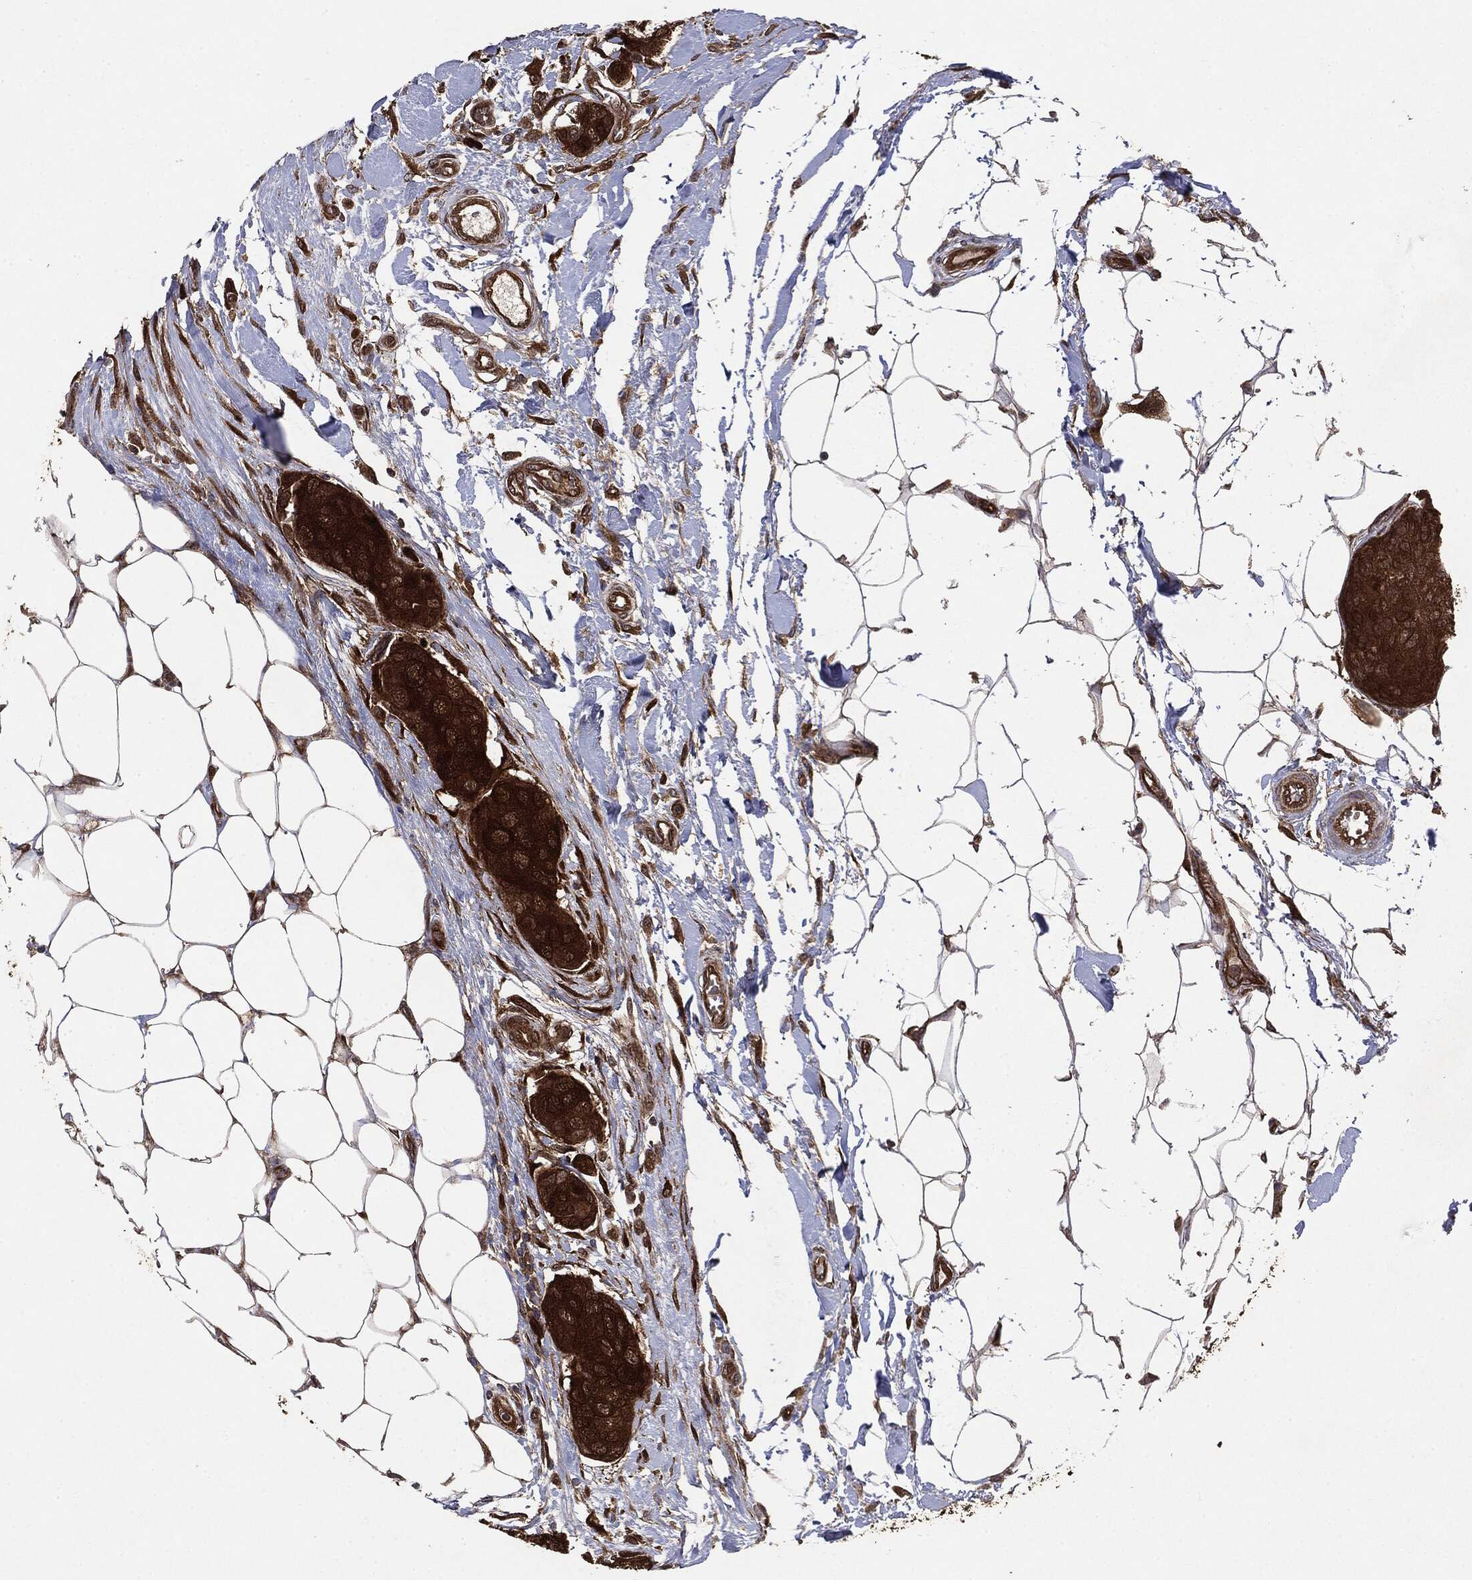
{"staining": {"intensity": "strong", "quantity": ">75%", "location": "cytoplasmic/membranous"}, "tissue": "breast cancer", "cell_type": "Tumor cells", "image_type": "cancer", "snomed": [{"axis": "morphology", "description": "Duct carcinoma"}, {"axis": "topography", "description": "Breast"}, {"axis": "topography", "description": "Lymph node"}], "caption": "Breast cancer (infiltrating ductal carcinoma) stained with DAB (3,3'-diaminobenzidine) immunohistochemistry reveals high levels of strong cytoplasmic/membranous positivity in approximately >75% of tumor cells. The staining was performed using DAB (3,3'-diaminobenzidine) to visualize the protein expression in brown, while the nuclei were stained in blue with hematoxylin (Magnification: 20x).", "gene": "NME1", "patient": {"sex": "female", "age": 80}}